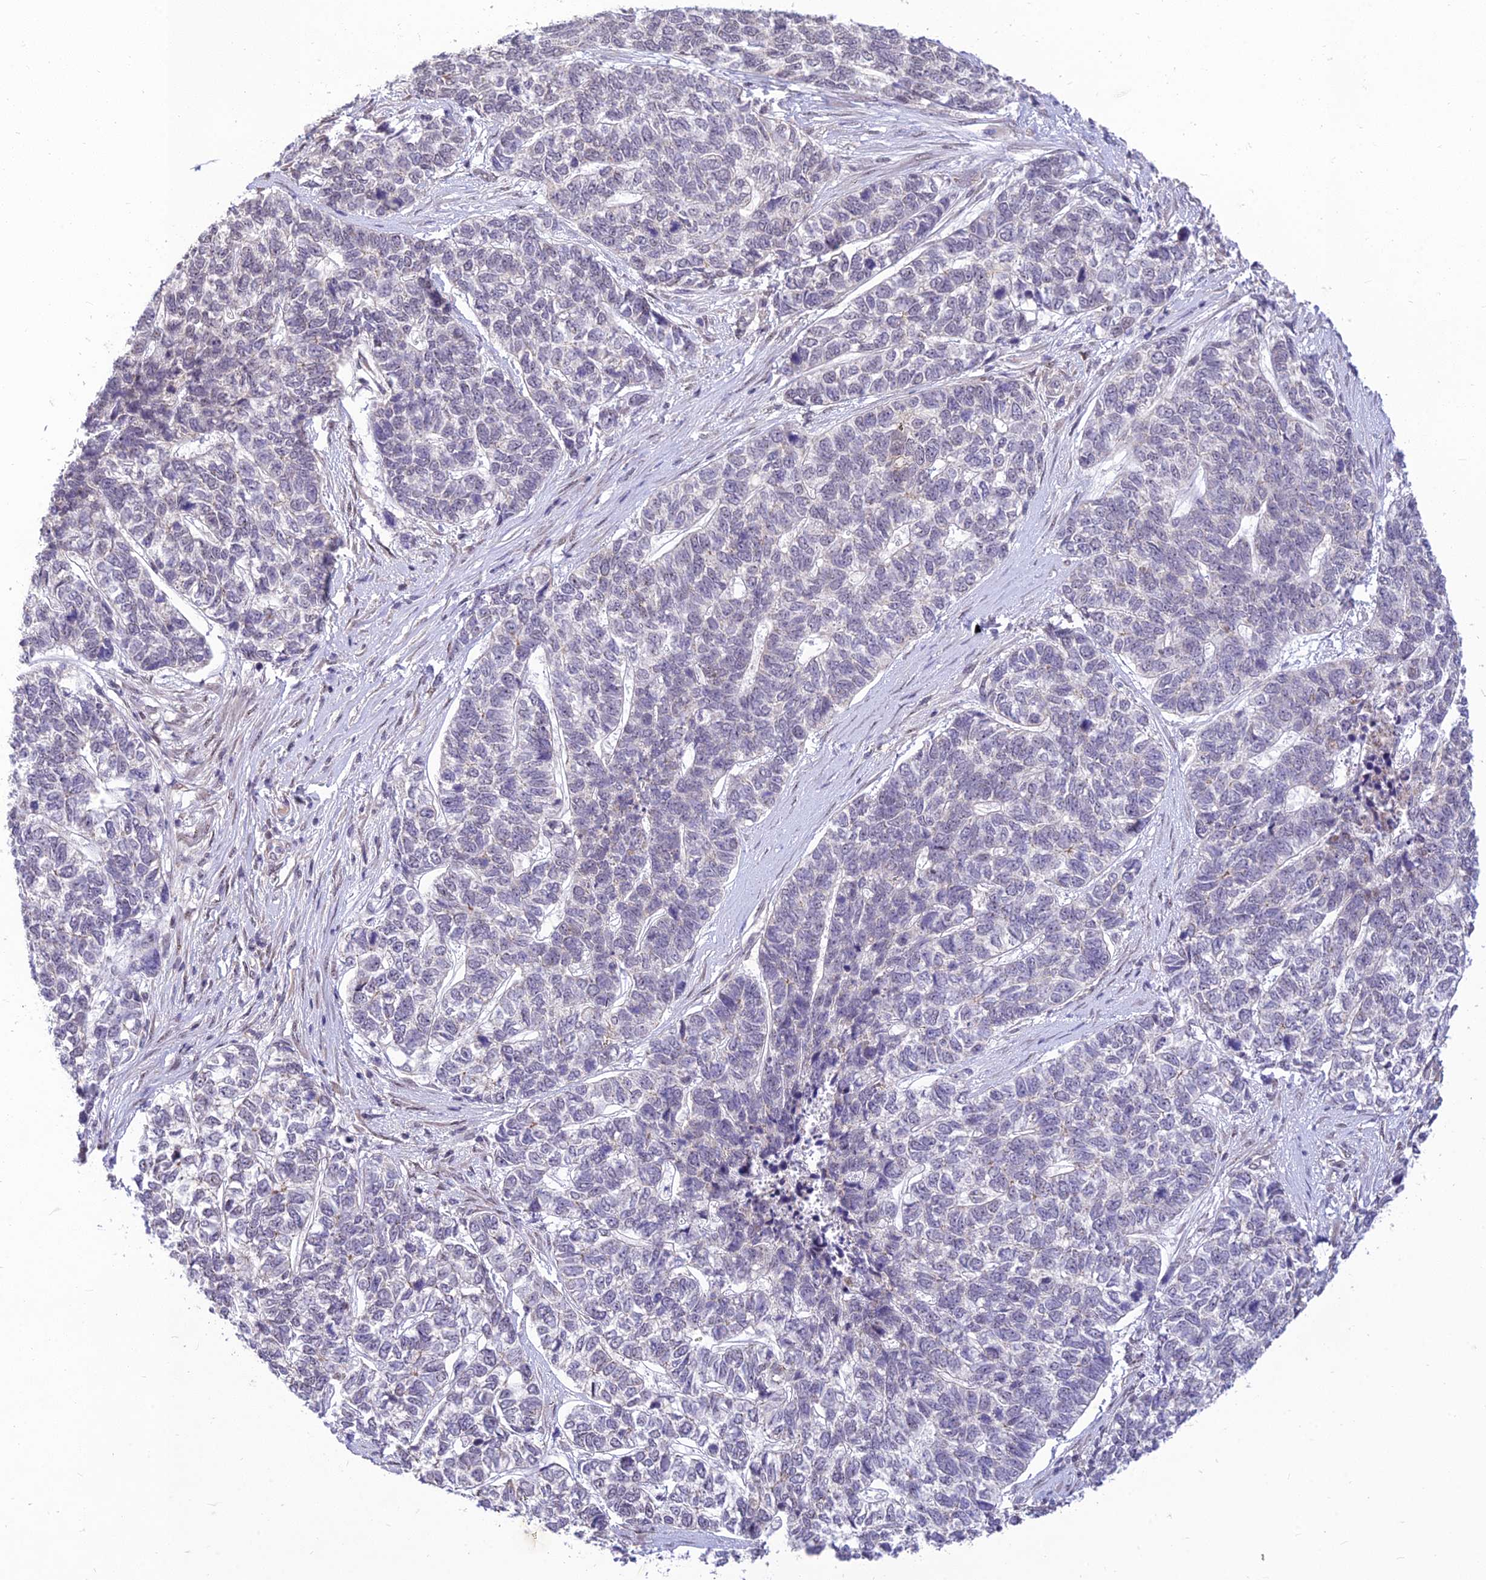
{"staining": {"intensity": "negative", "quantity": "none", "location": "none"}, "tissue": "skin cancer", "cell_type": "Tumor cells", "image_type": "cancer", "snomed": [{"axis": "morphology", "description": "Basal cell carcinoma"}, {"axis": "topography", "description": "Skin"}], "caption": "Immunohistochemistry (IHC) photomicrograph of human skin cancer stained for a protein (brown), which displays no expression in tumor cells.", "gene": "MICOS13", "patient": {"sex": "female", "age": 65}}